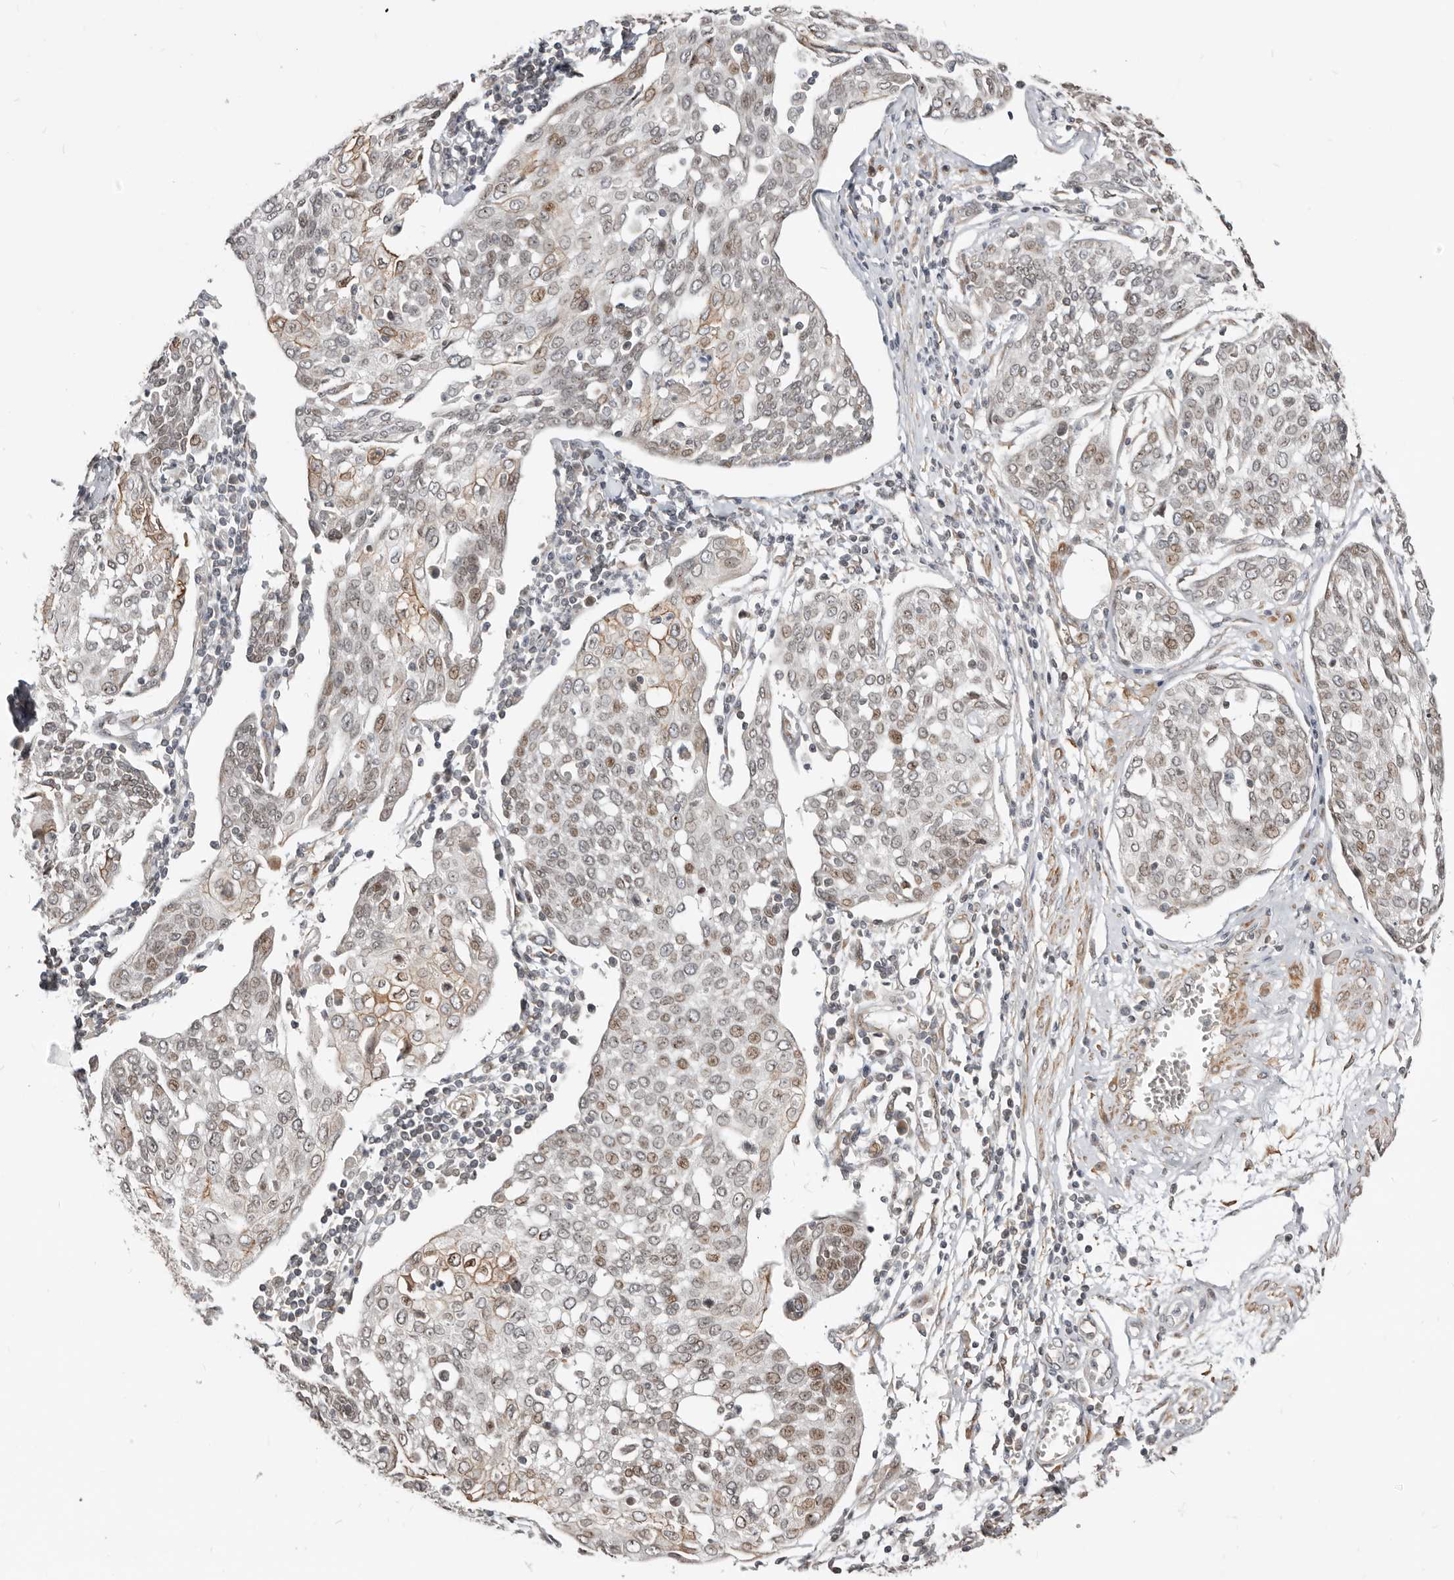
{"staining": {"intensity": "weak", "quantity": "<25%", "location": "nuclear"}, "tissue": "cervical cancer", "cell_type": "Tumor cells", "image_type": "cancer", "snomed": [{"axis": "morphology", "description": "Squamous cell carcinoma, NOS"}, {"axis": "topography", "description": "Cervix"}], "caption": "Immunohistochemistry photomicrograph of neoplastic tissue: squamous cell carcinoma (cervical) stained with DAB shows no significant protein staining in tumor cells.", "gene": "NUP153", "patient": {"sex": "female", "age": 34}}